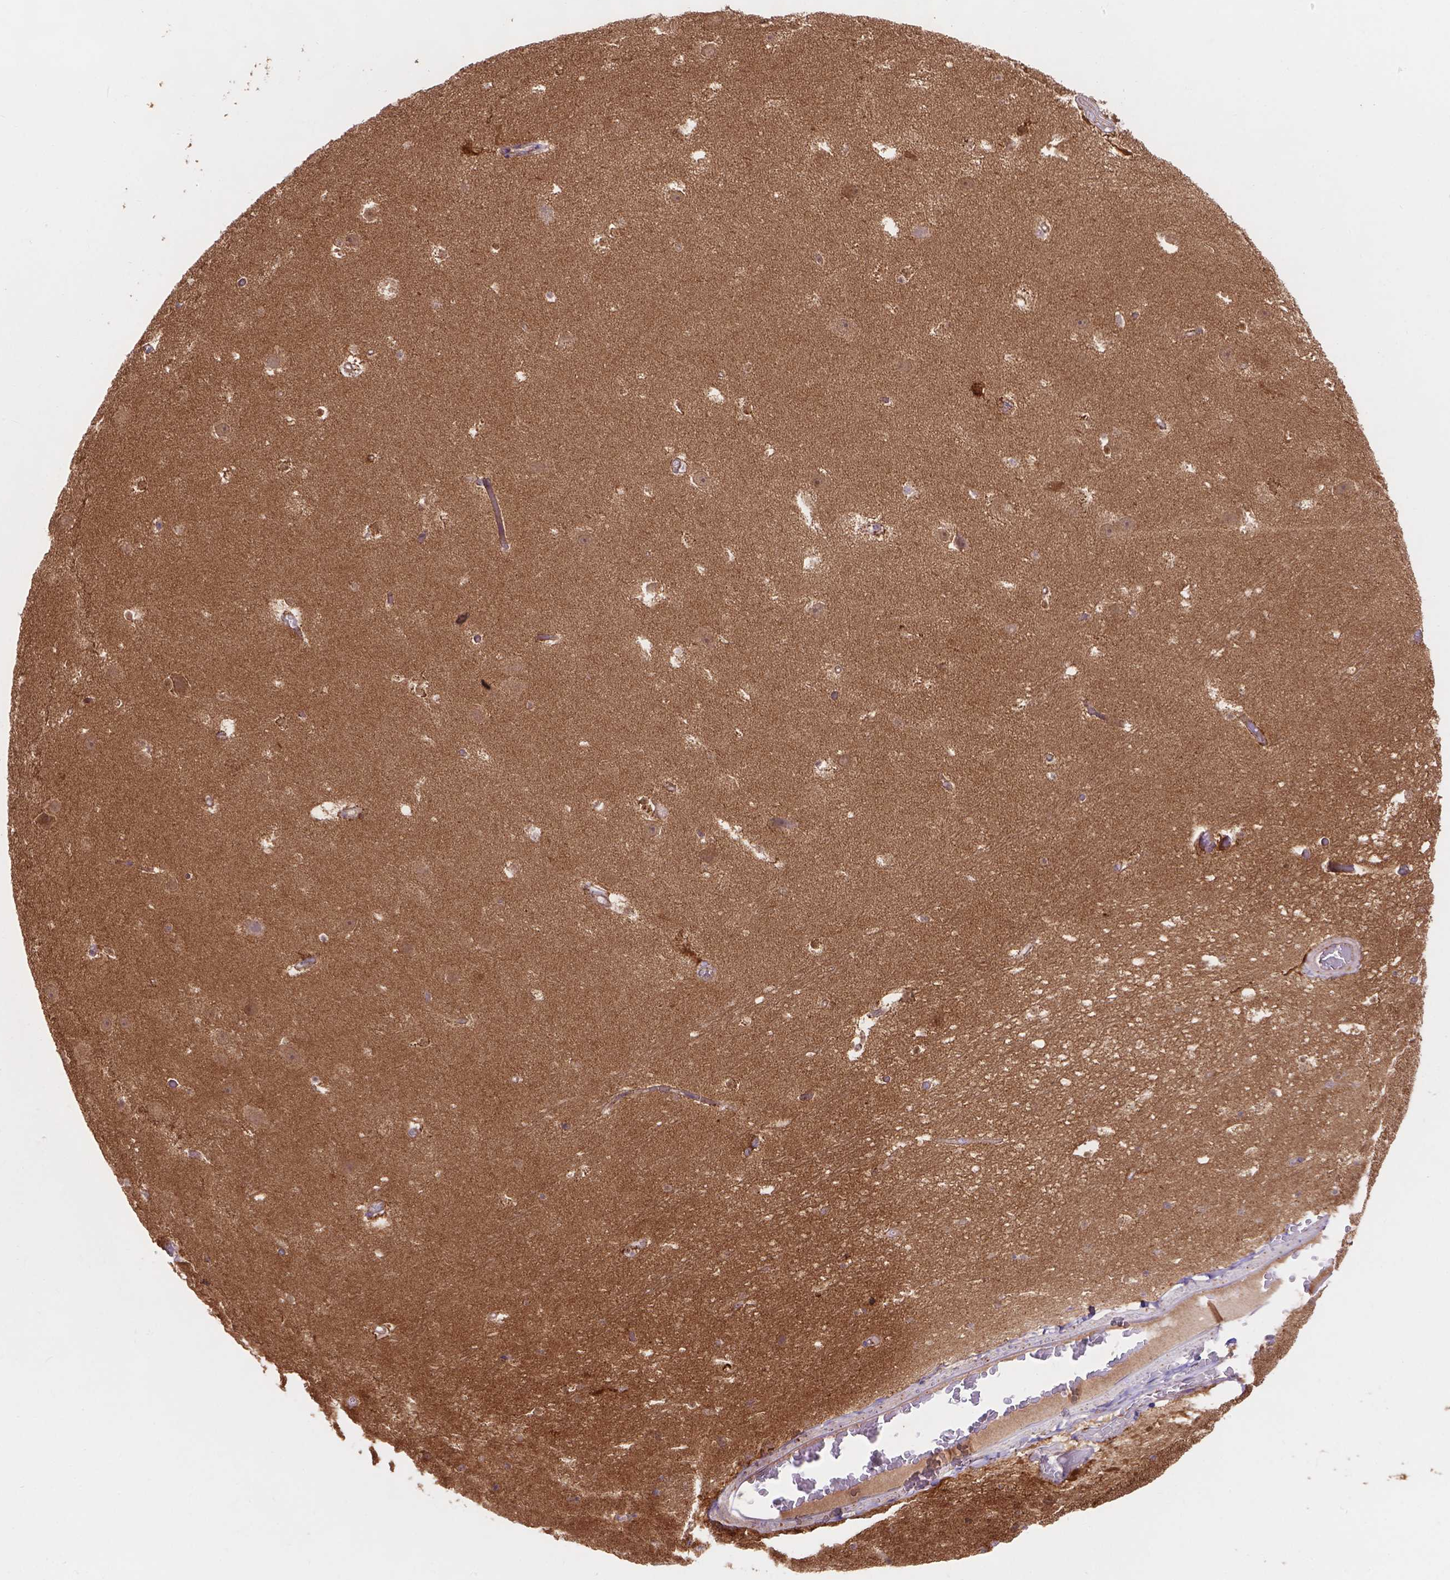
{"staining": {"intensity": "moderate", "quantity": "25%-75%", "location": "cytoplasmic/membranous,nuclear"}, "tissue": "hippocampus", "cell_type": "Glial cells", "image_type": "normal", "snomed": [{"axis": "morphology", "description": "Normal tissue, NOS"}, {"axis": "topography", "description": "Hippocampus"}], "caption": "Glial cells demonstrate moderate cytoplasmic/membranous,nuclear positivity in about 25%-75% of cells in benign hippocampus.", "gene": "AK3", "patient": {"sex": "male", "age": 26}}